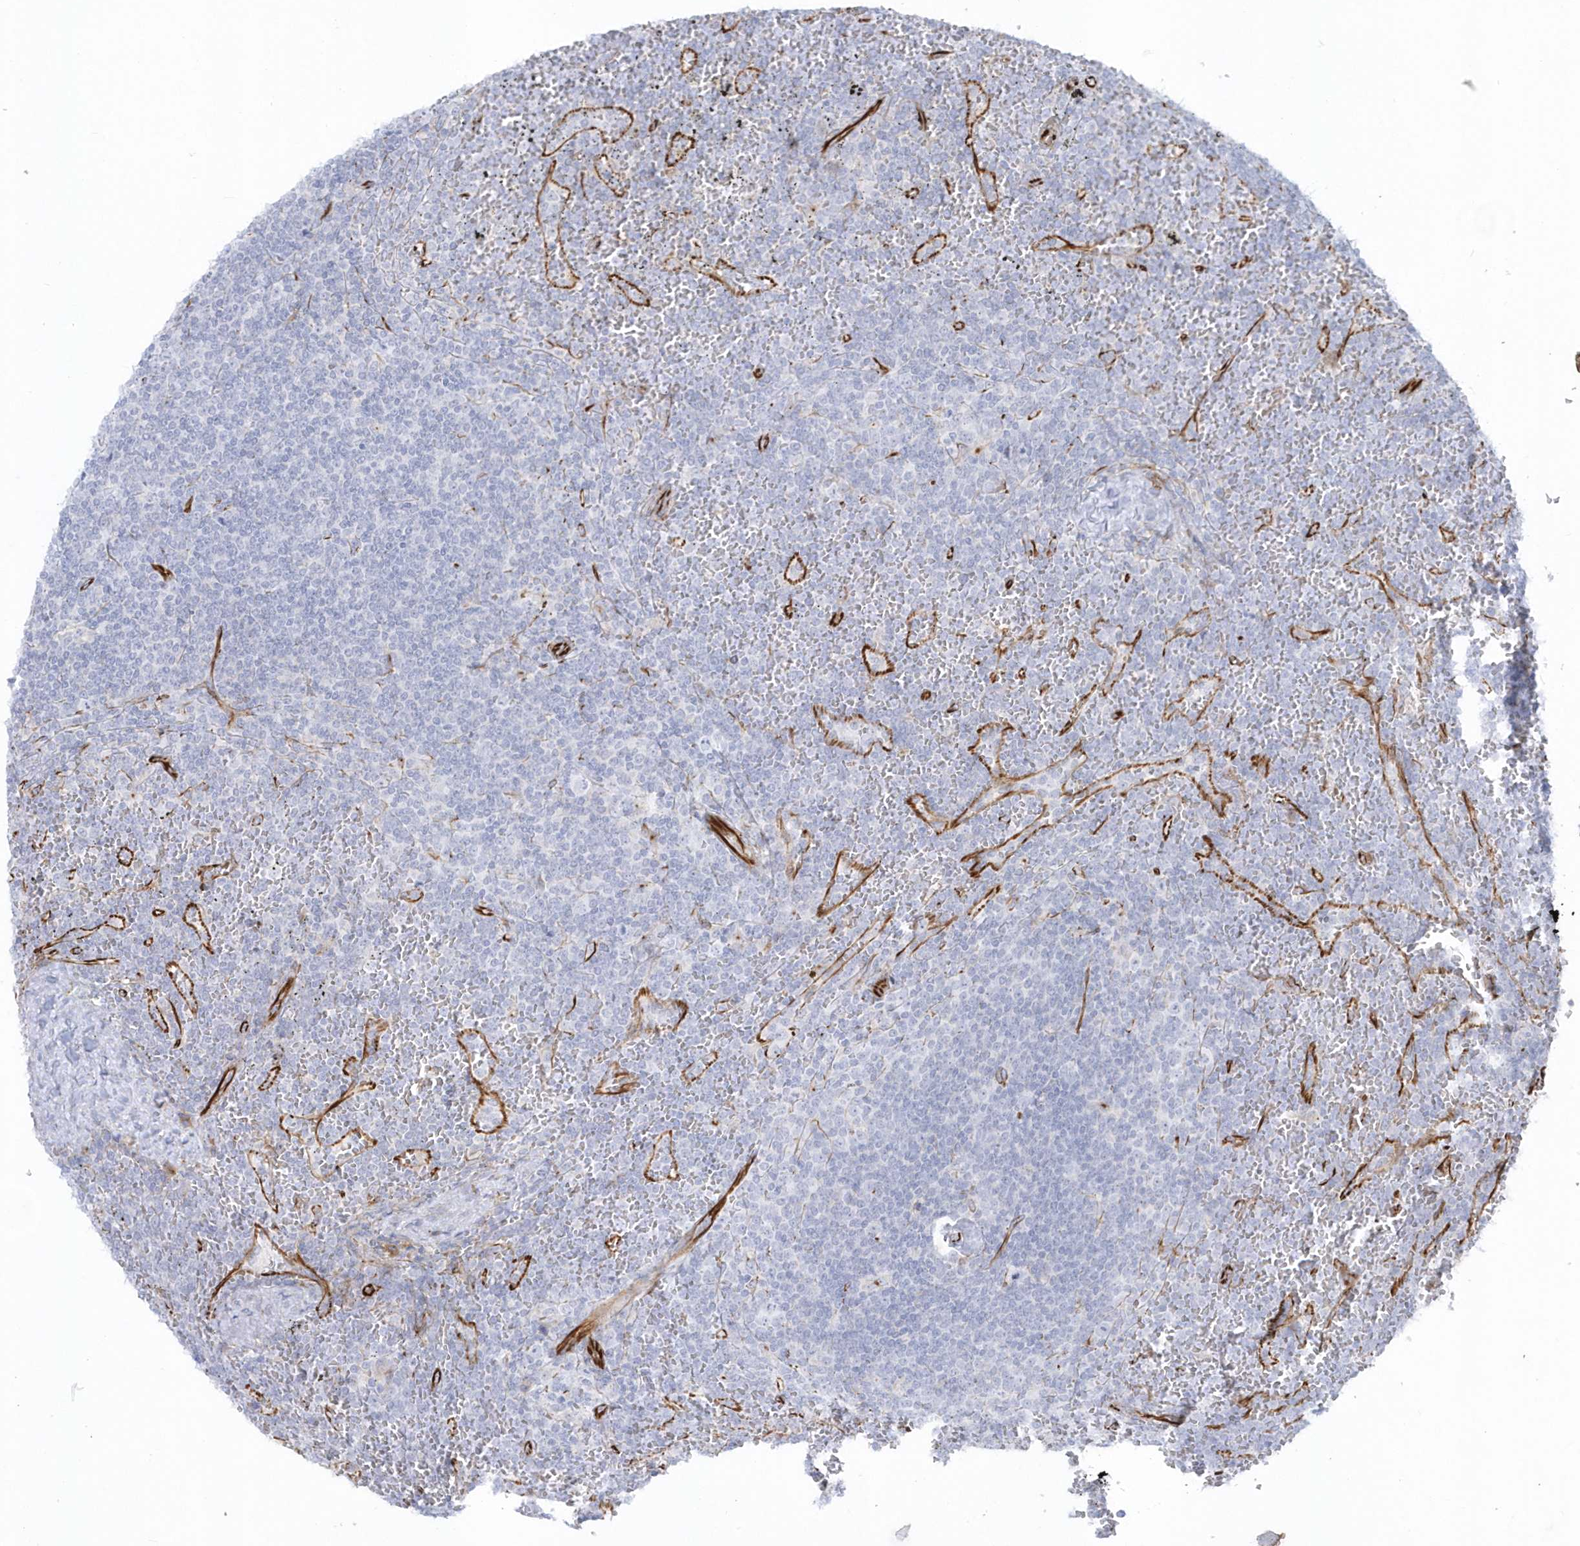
{"staining": {"intensity": "negative", "quantity": "none", "location": "none"}, "tissue": "lymphoma", "cell_type": "Tumor cells", "image_type": "cancer", "snomed": [{"axis": "morphology", "description": "Malignant lymphoma, non-Hodgkin's type, Low grade"}, {"axis": "topography", "description": "Spleen"}], "caption": "The histopathology image exhibits no significant expression in tumor cells of malignant lymphoma, non-Hodgkin's type (low-grade). (DAB (3,3'-diaminobenzidine) IHC, high magnification).", "gene": "PPIL6", "patient": {"sex": "female", "age": 19}}